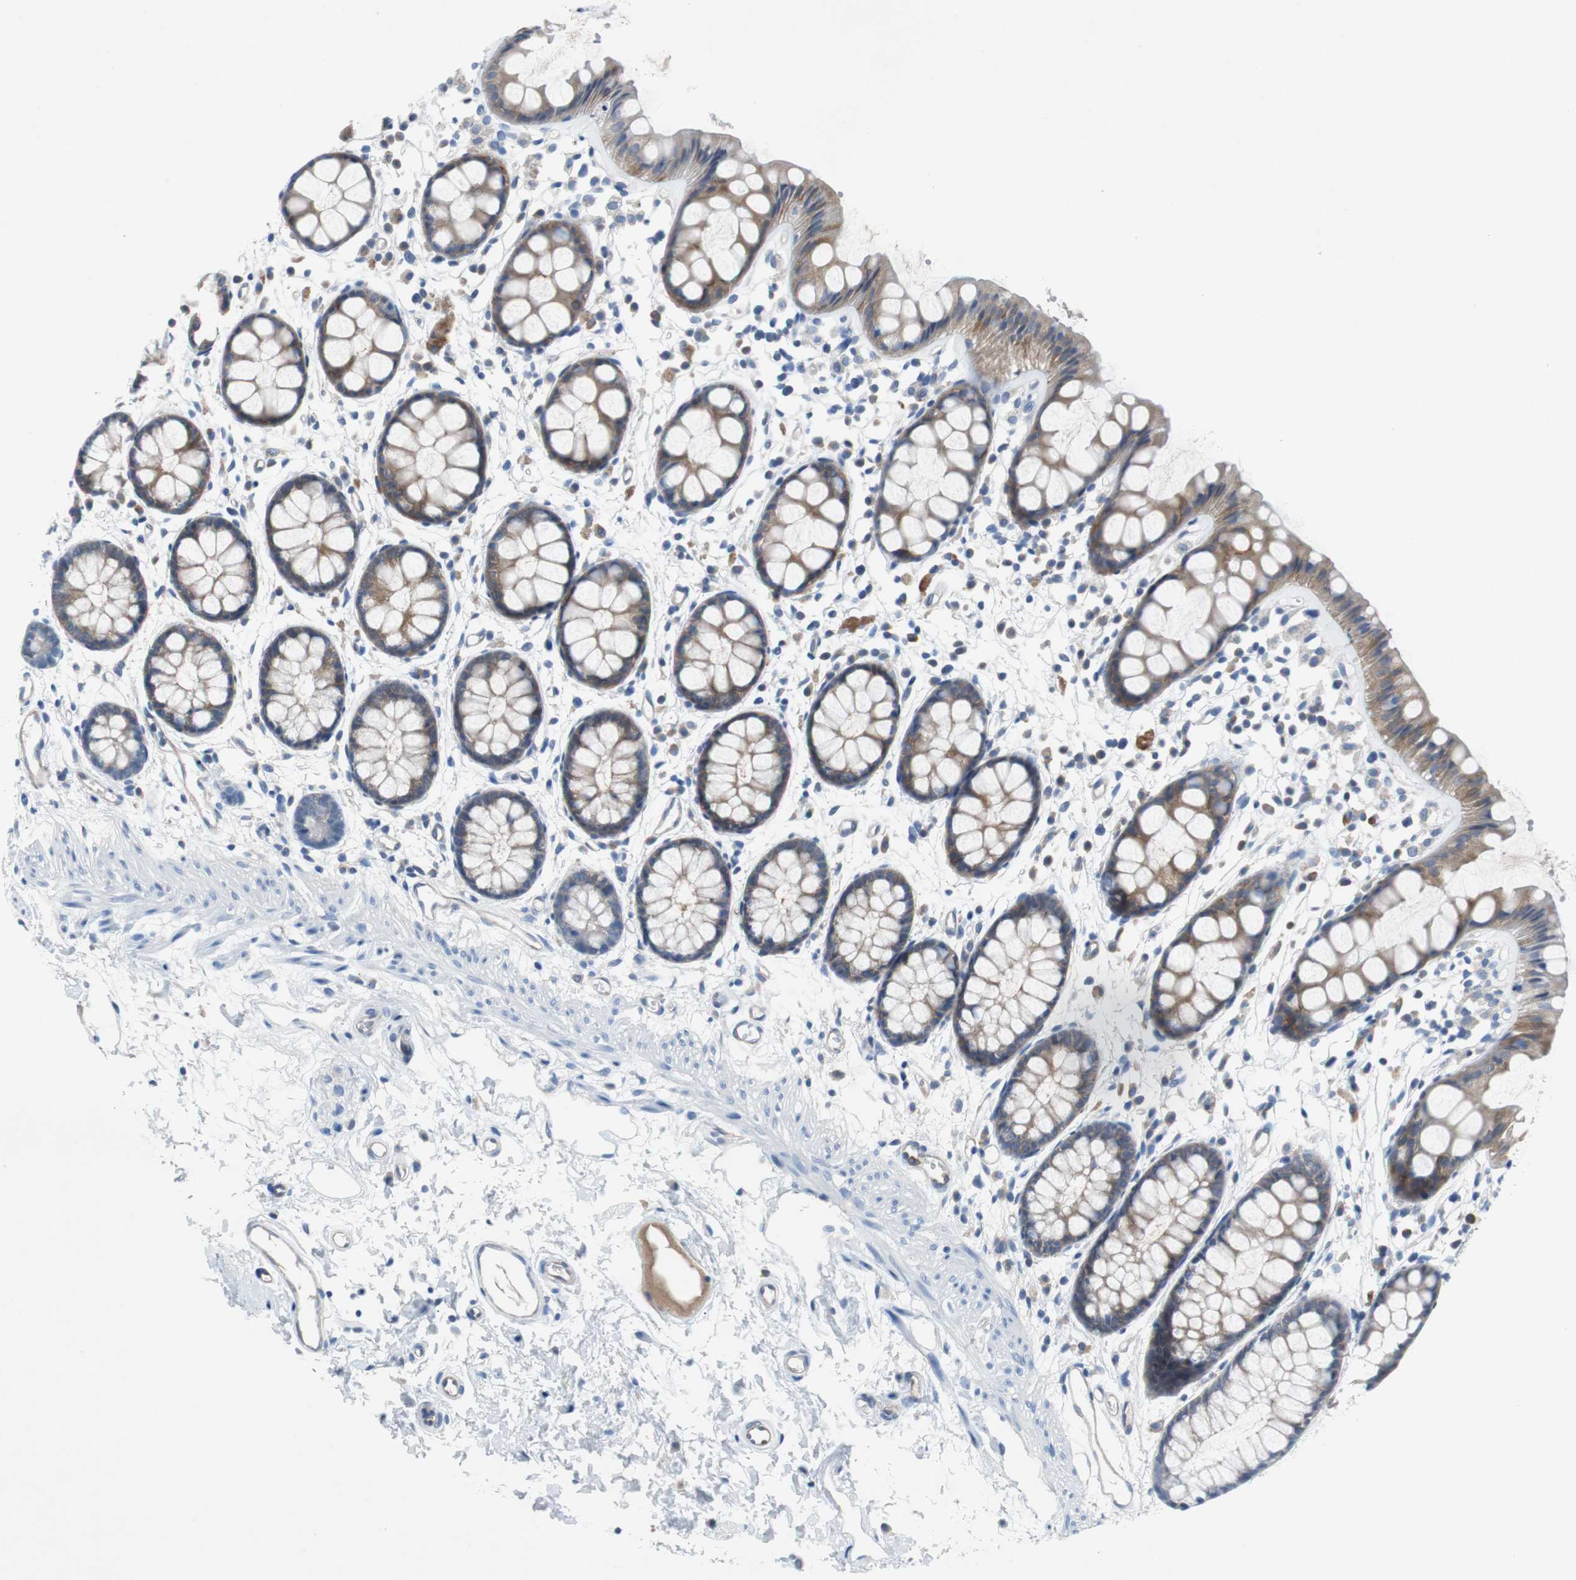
{"staining": {"intensity": "weak", "quantity": ">75%", "location": "cytoplasmic/membranous"}, "tissue": "rectum", "cell_type": "Glandular cells", "image_type": "normal", "snomed": [{"axis": "morphology", "description": "Normal tissue, NOS"}, {"axis": "topography", "description": "Rectum"}], "caption": "Protein staining displays weak cytoplasmic/membranous expression in about >75% of glandular cells in unremarkable rectum.", "gene": "EEF2K", "patient": {"sex": "female", "age": 66}}